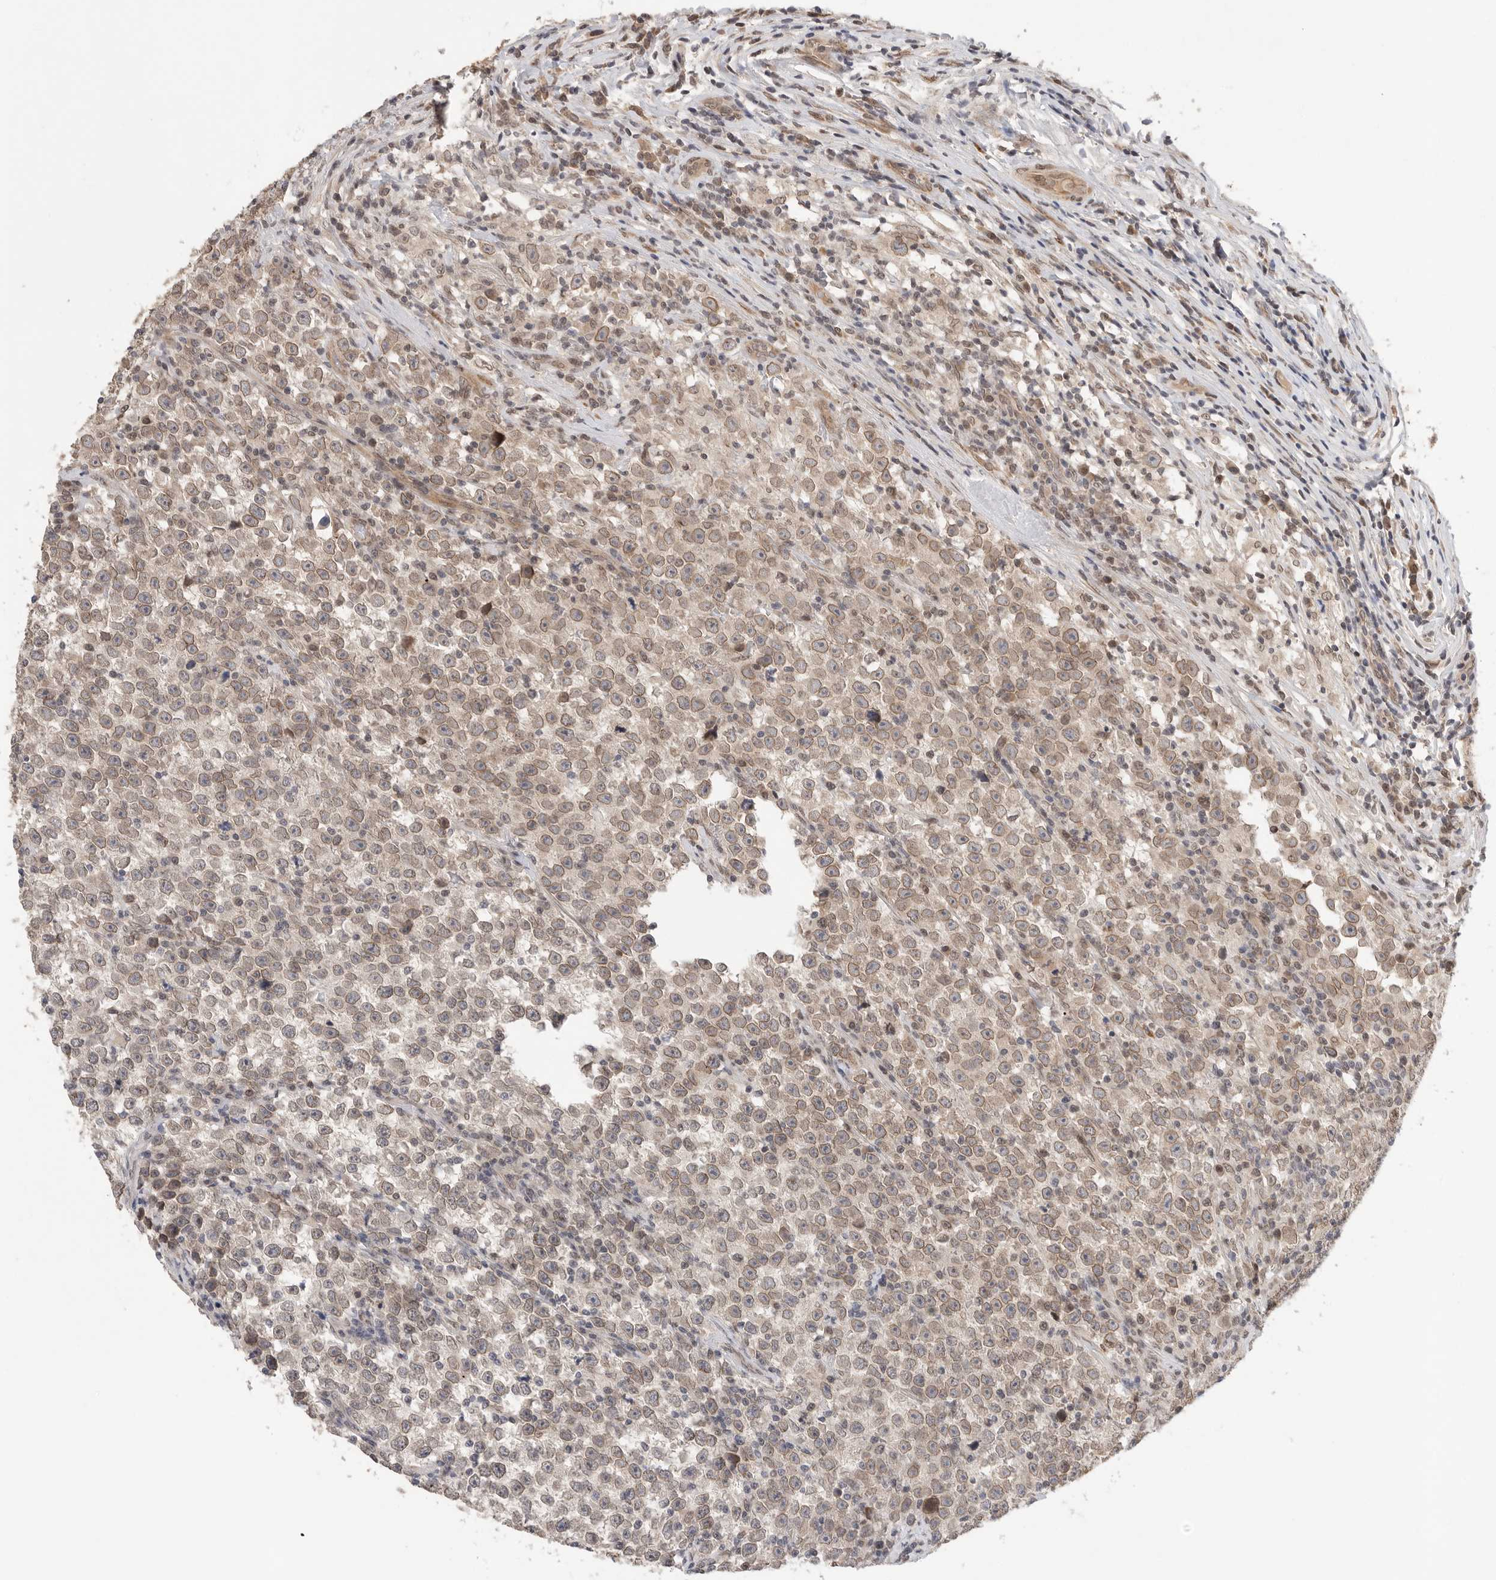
{"staining": {"intensity": "weak", "quantity": ">75%", "location": "cytoplasmic/membranous,nuclear"}, "tissue": "testis cancer", "cell_type": "Tumor cells", "image_type": "cancer", "snomed": [{"axis": "morphology", "description": "Normal tissue, NOS"}, {"axis": "morphology", "description": "Seminoma, NOS"}, {"axis": "topography", "description": "Testis"}], "caption": "The histopathology image displays immunohistochemical staining of testis cancer. There is weak cytoplasmic/membranous and nuclear staining is seen in about >75% of tumor cells.", "gene": "LEMD3", "patient": {"sex": "male", "age": 43}}